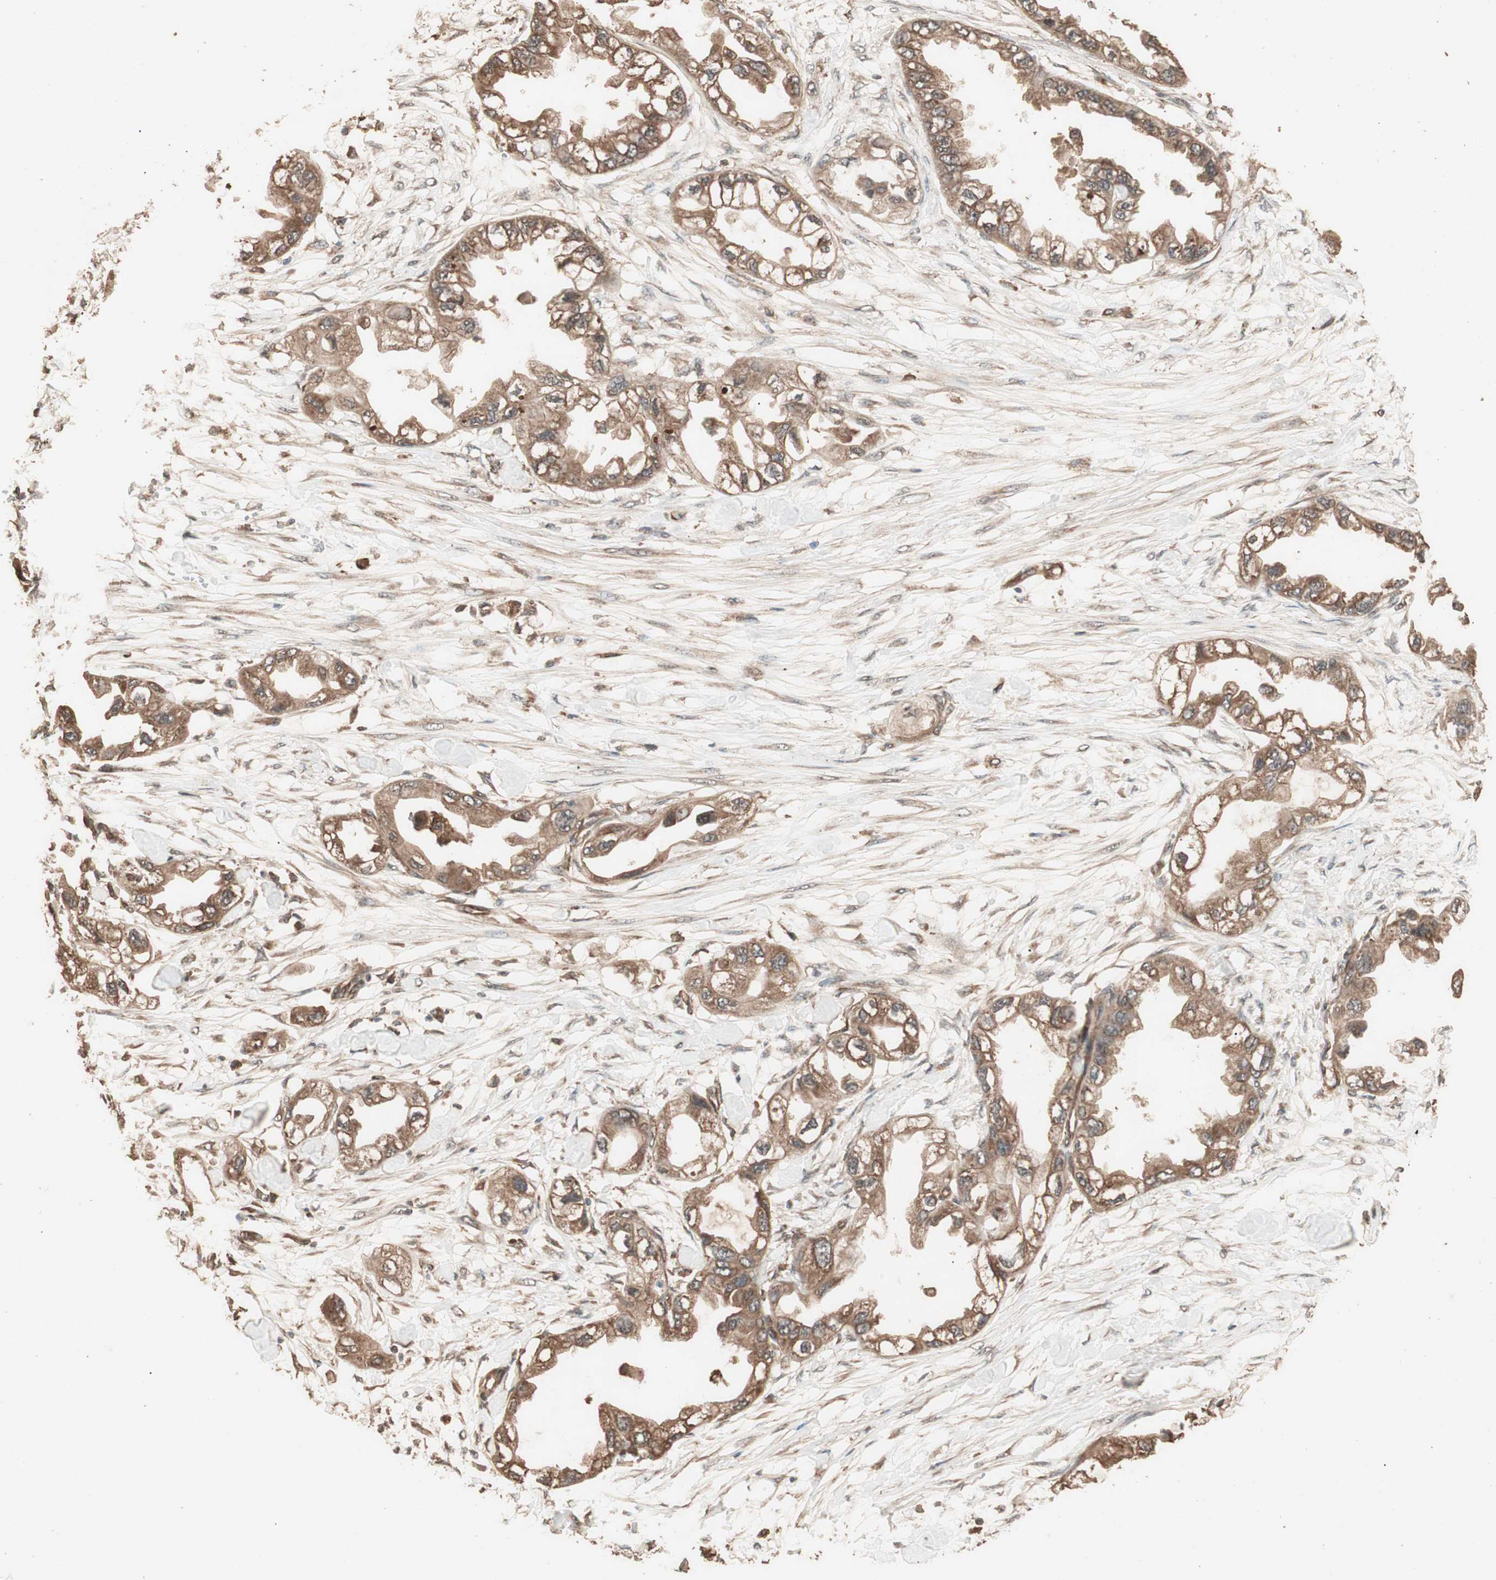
{"staining": {"intensity": "moderate", "quantity": ">75%", "location": "cytoplasmic/membranous"}, "tissue": "endometrial cancer", "cell_type": "Tumor cells", "image_type": "cancer", "snomed": [{"axis": "morphology", "description": "Adenocarcinoma, NOS"}, {"axis": "topography", "description": "Endometrium"}], "caption": "Immunohistochemistry (IHC) staining of adenocarcinoma (endometrial), which exhibits medium levels of moderate cytoplasmic/membranous expression in approximately >75% of tumor cells indicating moderate cytoplasmic/membranous protein positivity. The staining was performed using DAB (3,3'-diaminobenzidine) (brown) for protein detection and nuclei were counterstained in hematoxylin (blue).", "gene": "CCN4", "patient": {"sex": "female", "age": 67}}